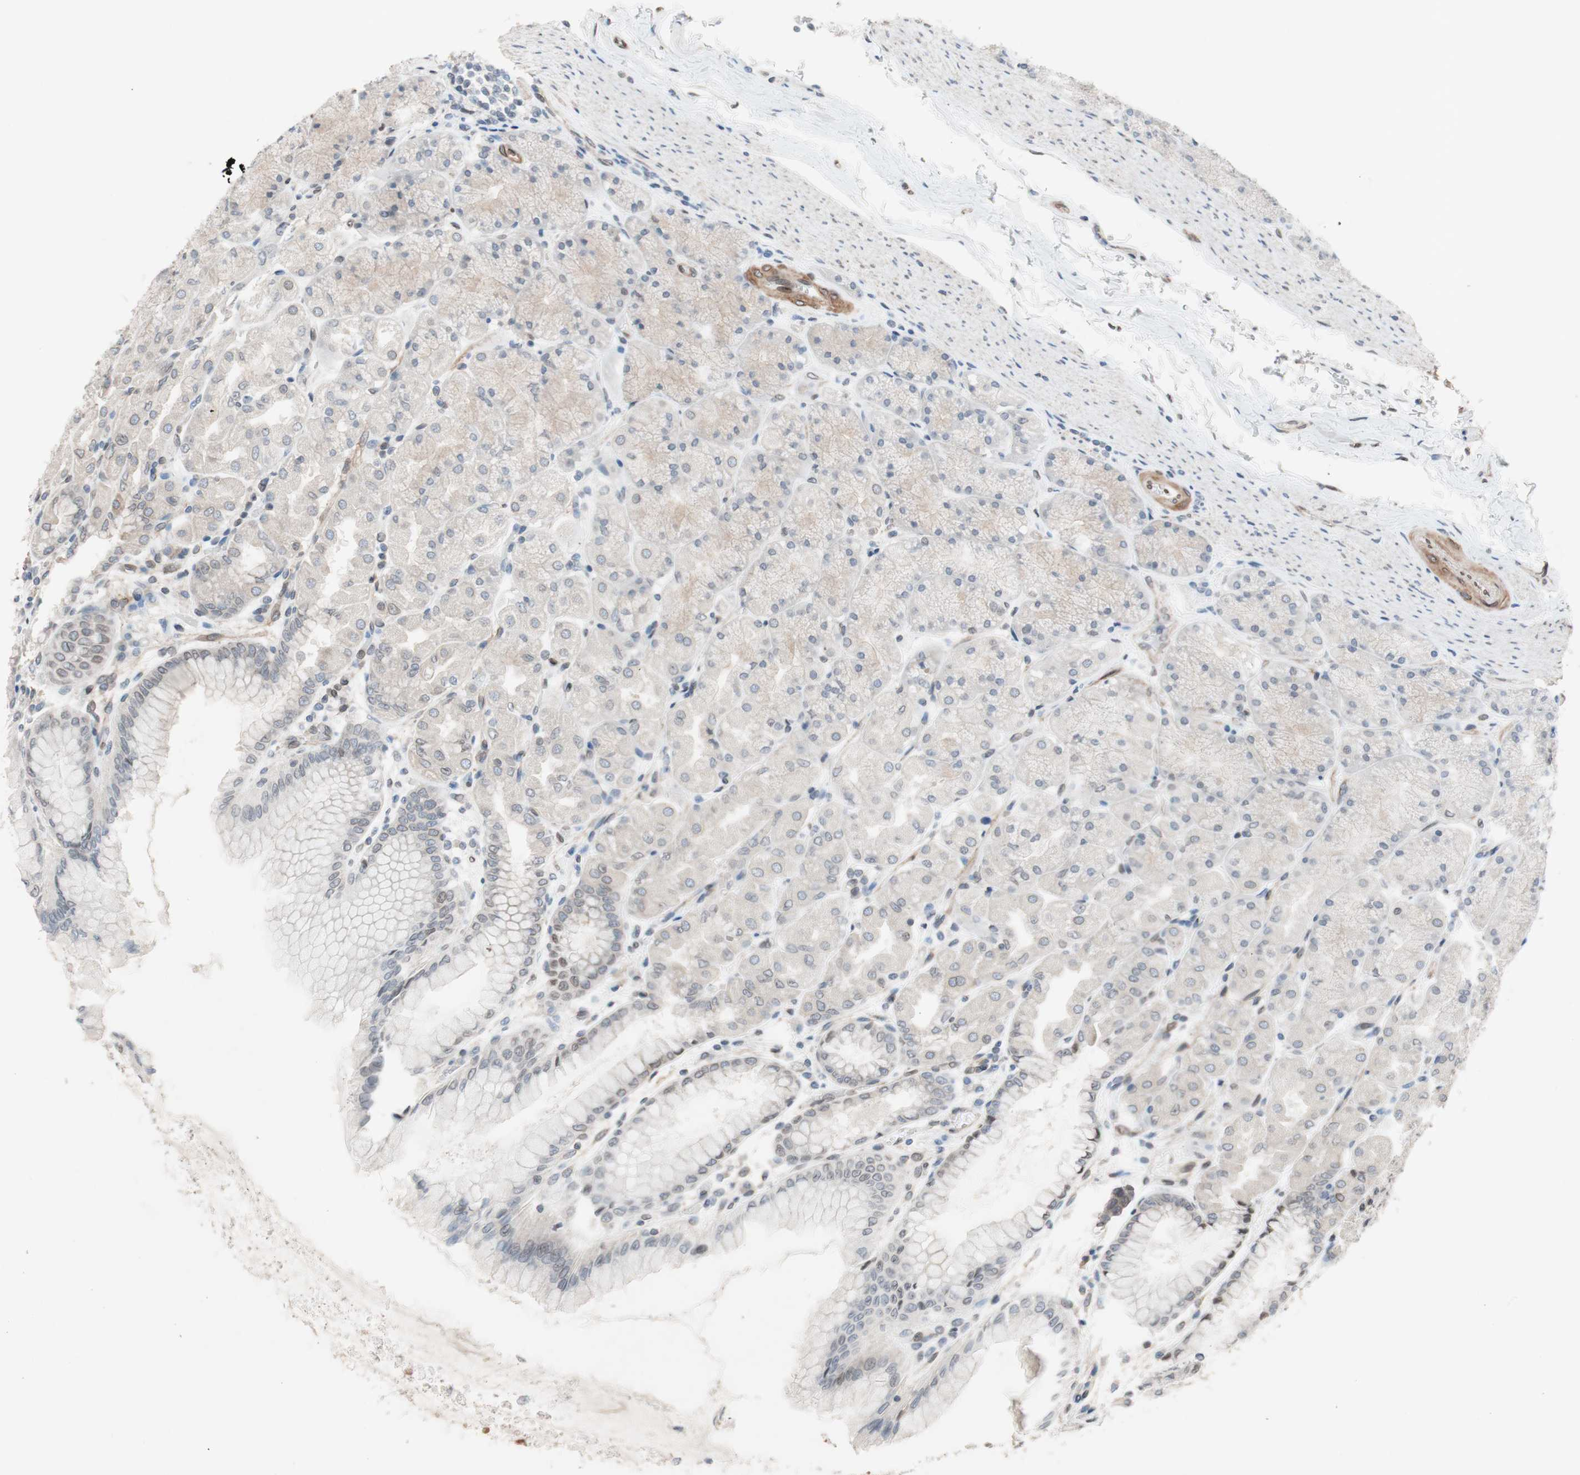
{"staining": {"intensity": "weak", "quantity": "25%-75%", "location": "cytoplasmic/membranous,nuclear"}, "tissue": "stomach", "cell_type": "Glandular cells", "image_type": "normal", "snomed": [{"axis": "morphology", "description": "Normal tissue, NOS"}, {"axis": "topography", "description": "Stomach, upper"}], "caption": "Immunohistochemistry (IHC) (DAB) staining of unremarkable stomach exhibits weak cytoplasmic/membranous,nuclear protein positivity in approximately 25%-75% of glandular cells.", "gene": "ARNT2", "patient": {"sex": "female", "age": 56}}